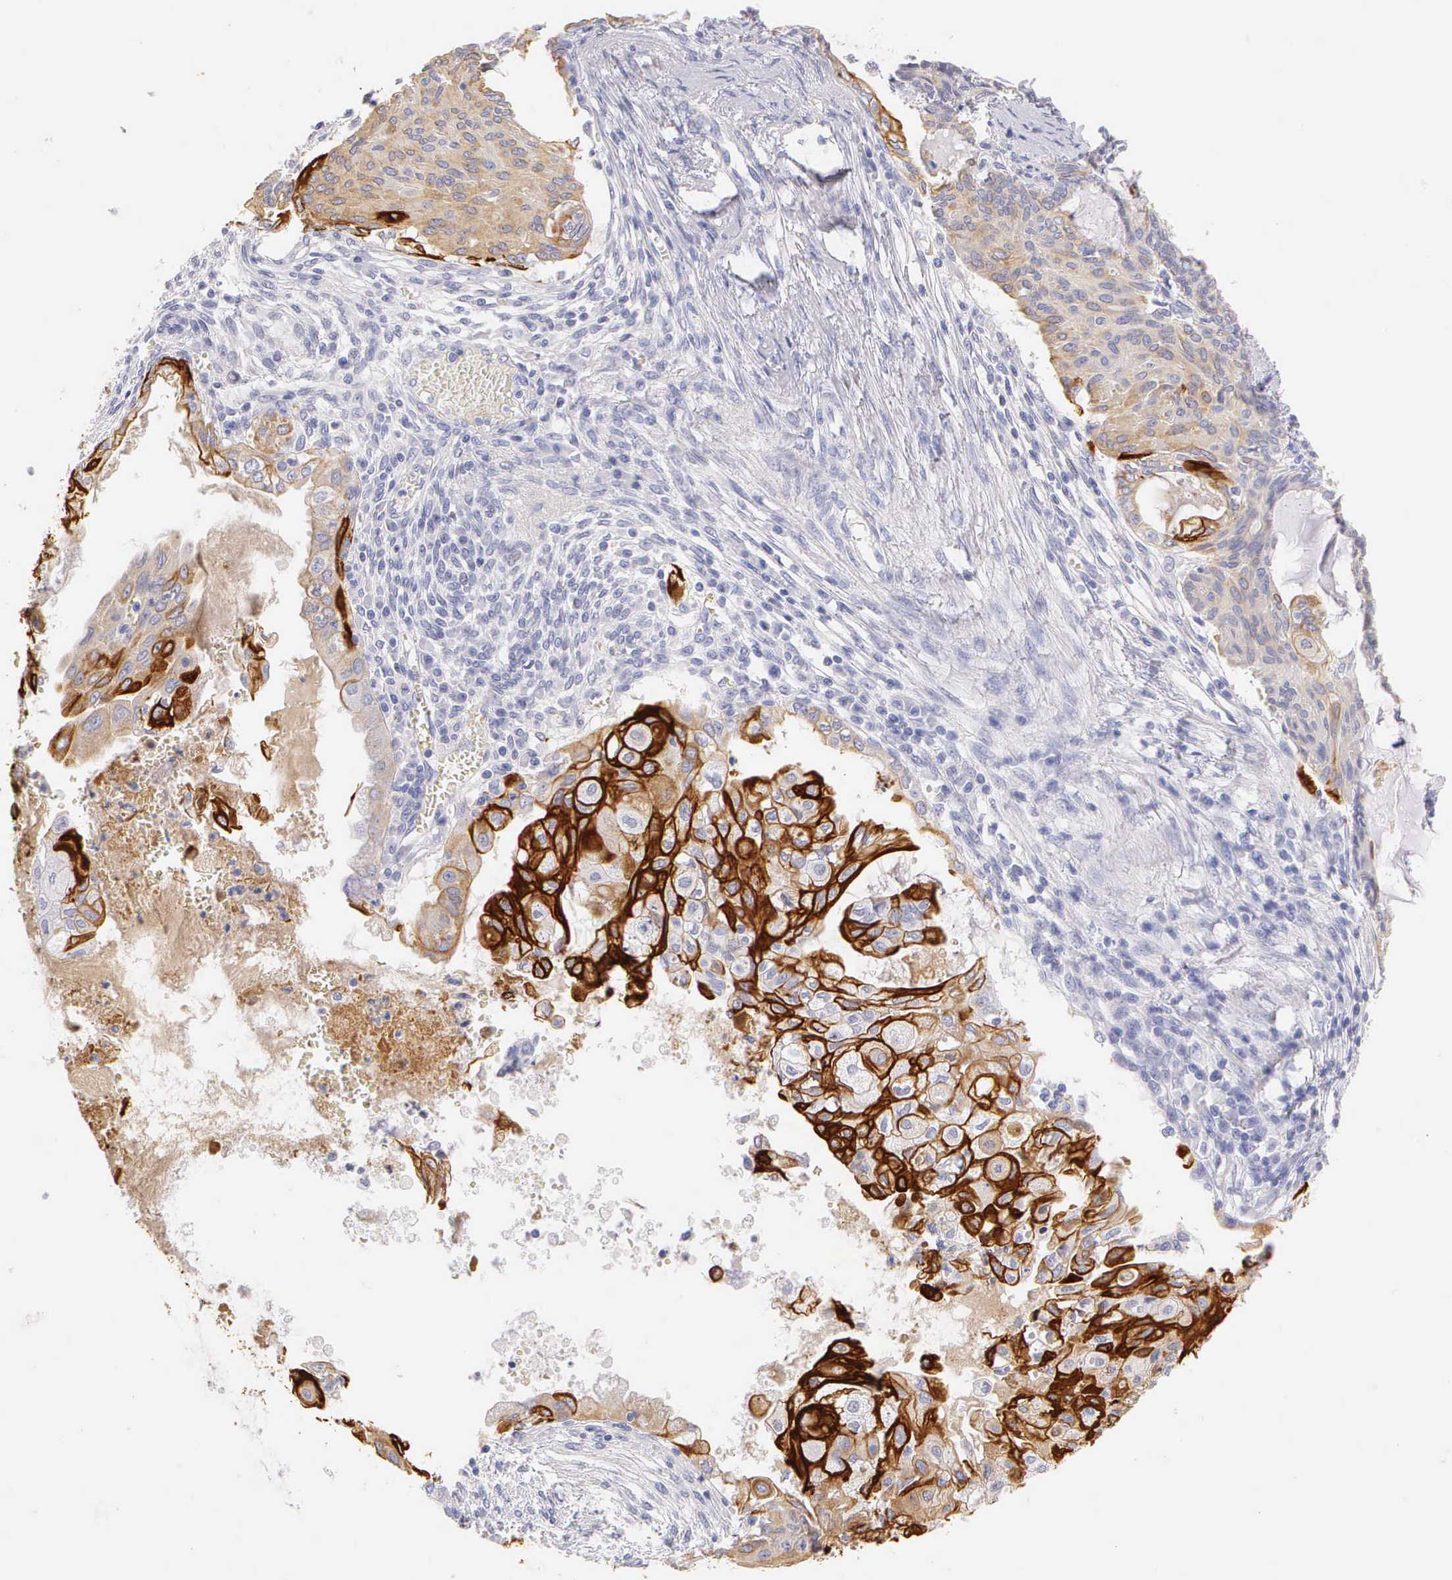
{"staining": {"intensity": "strong", "quantity": "25%-75%", "location": "cytoplasmic/membranous"}, "tissue": "endometrial cancer", "cell_type": "Tumor cells", "image_type": "cancer", "snomed": [{"axis": "morphology", "description": "Adenocarcinoma, NOS"}, {"axis": "topography", "description": "Endometrium"}], "caption": "Immunohistochemistry (IHC) photomicrograph of neoplastic tissue: endometrial adenocarcinoma stained using IHC shows high levels of strong protein expression localized specifically in the cytoplasmic/membranous of tumor cells, appearing as a cytoplasmic/membranous brown color.", "gene": "KRT17", "patient": {"sex": "female", "age": 79}}